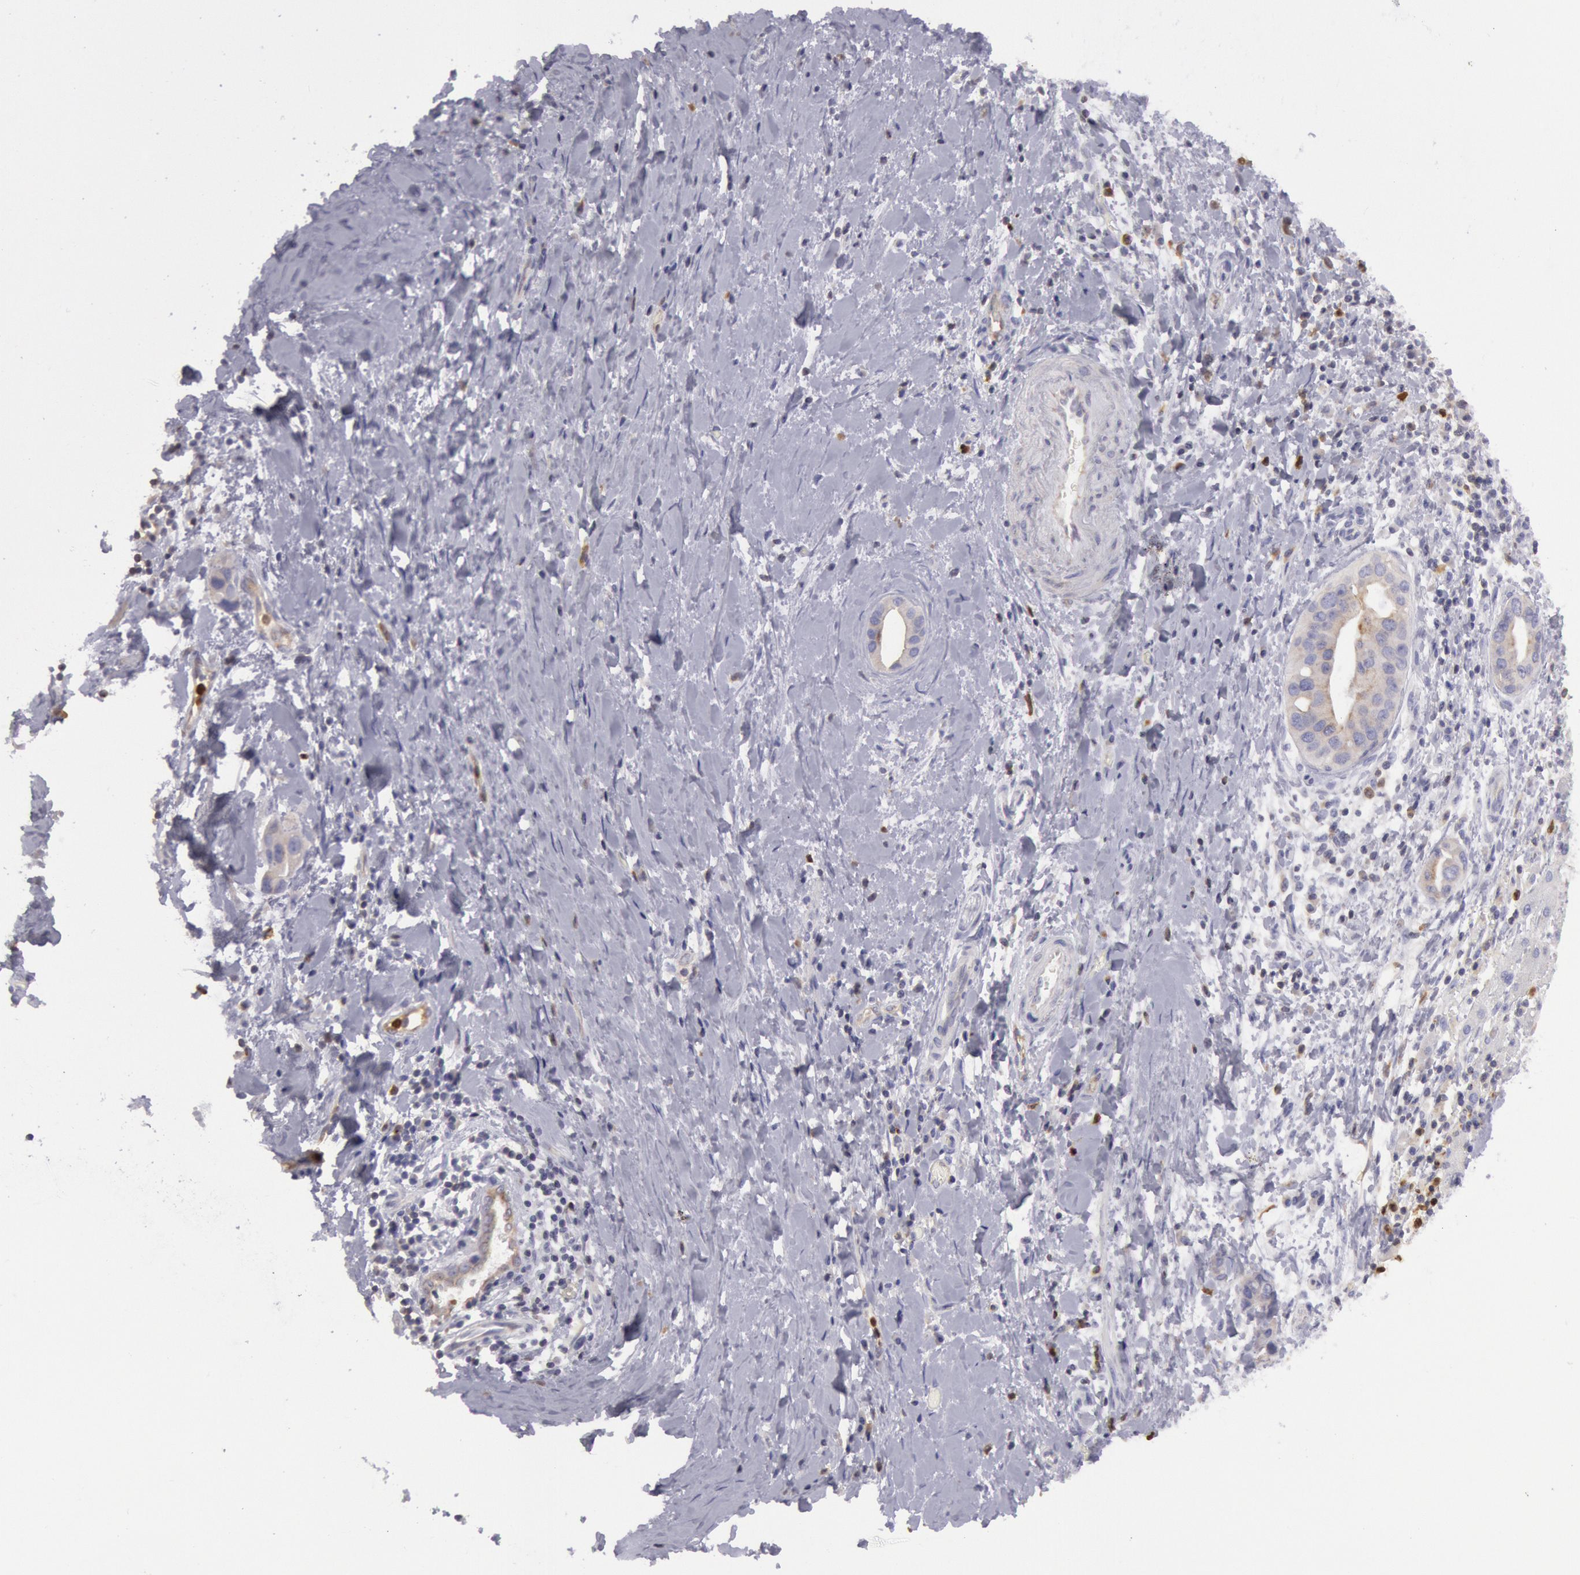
{"staining": {"intensity": "weak", "quantity": "25%-75%", "location": "cytoplasmic/membranous"}, "tissue": "liver cancer", "cell_type": "Tumor cells", "image_type": "cancer", "snomed": [{"axis": "morphology", "description": "Cholangiocarcinoma"}, {"axis": "topography", "description": "Liver"}], "caption": "Liver cancer stained with a protein marker demonstrates weak staining in tumor cells.", "gene": "RAB27A", "patient": {"sex": "female", "age": 65}}